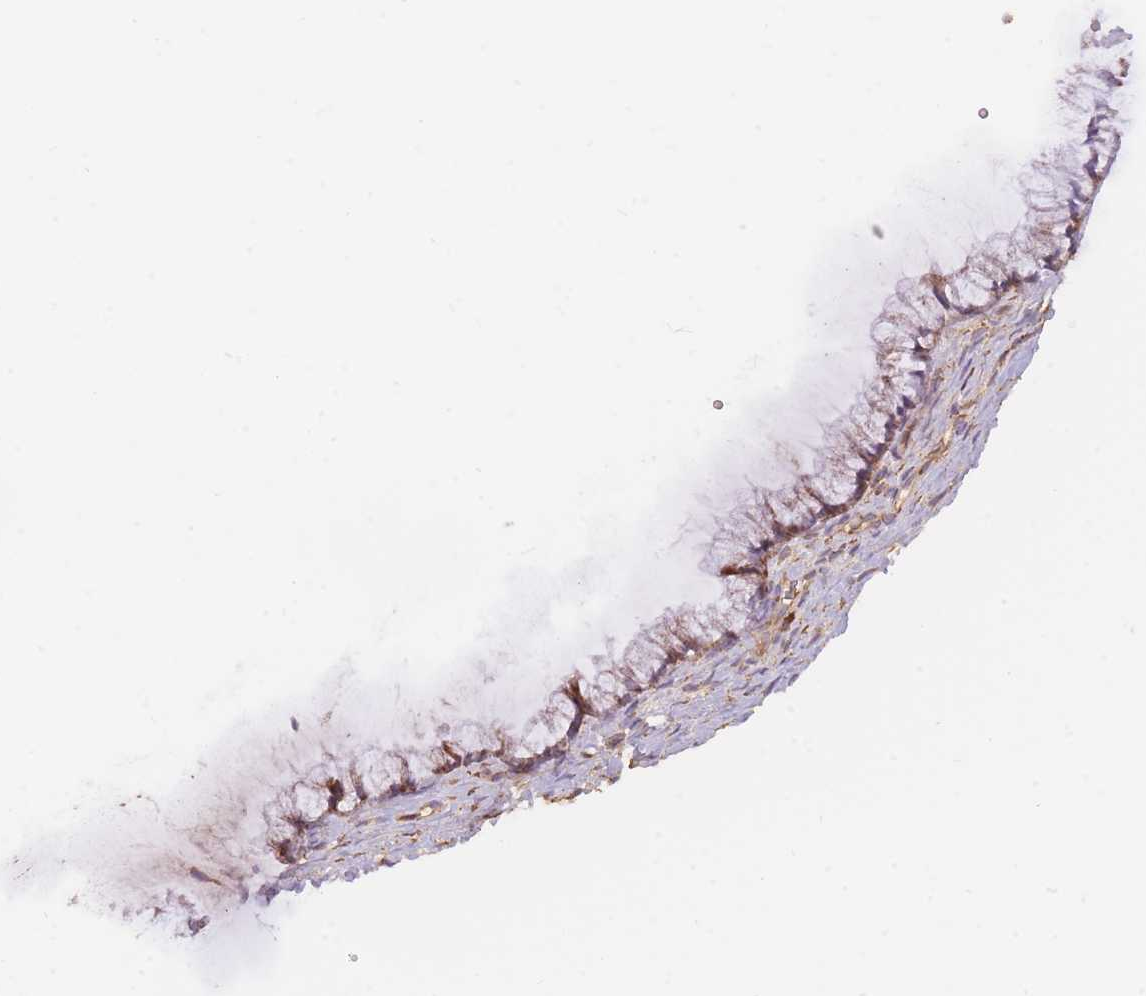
{"staining": {"intensity": "moderate", "quantity": ">75%", "location": "cytoplasmic/membranous"}, "tissue": "cervix", "cell_type": "Glandular cells", "image_type": "normal", "snomed": [{"axis": "morphology", "description": "Normal tissue, NOS"}, {"axis": "topography", "description": "Cervix"}], "caption": "Immunohistochemical staining of unremarkable human cervix displays moderate cytoplasmic/membranous protein expression in approximately >75% of glandular cells. The staining was performed using DAB (3,3'-diaminobenzidine) to visualize the protein expression in brown, while the nuclei were stained in blue with hematoxylin (Magnification: 20x).", "gene": "PREP", "patient": {"sex": "female", "age": 36}}